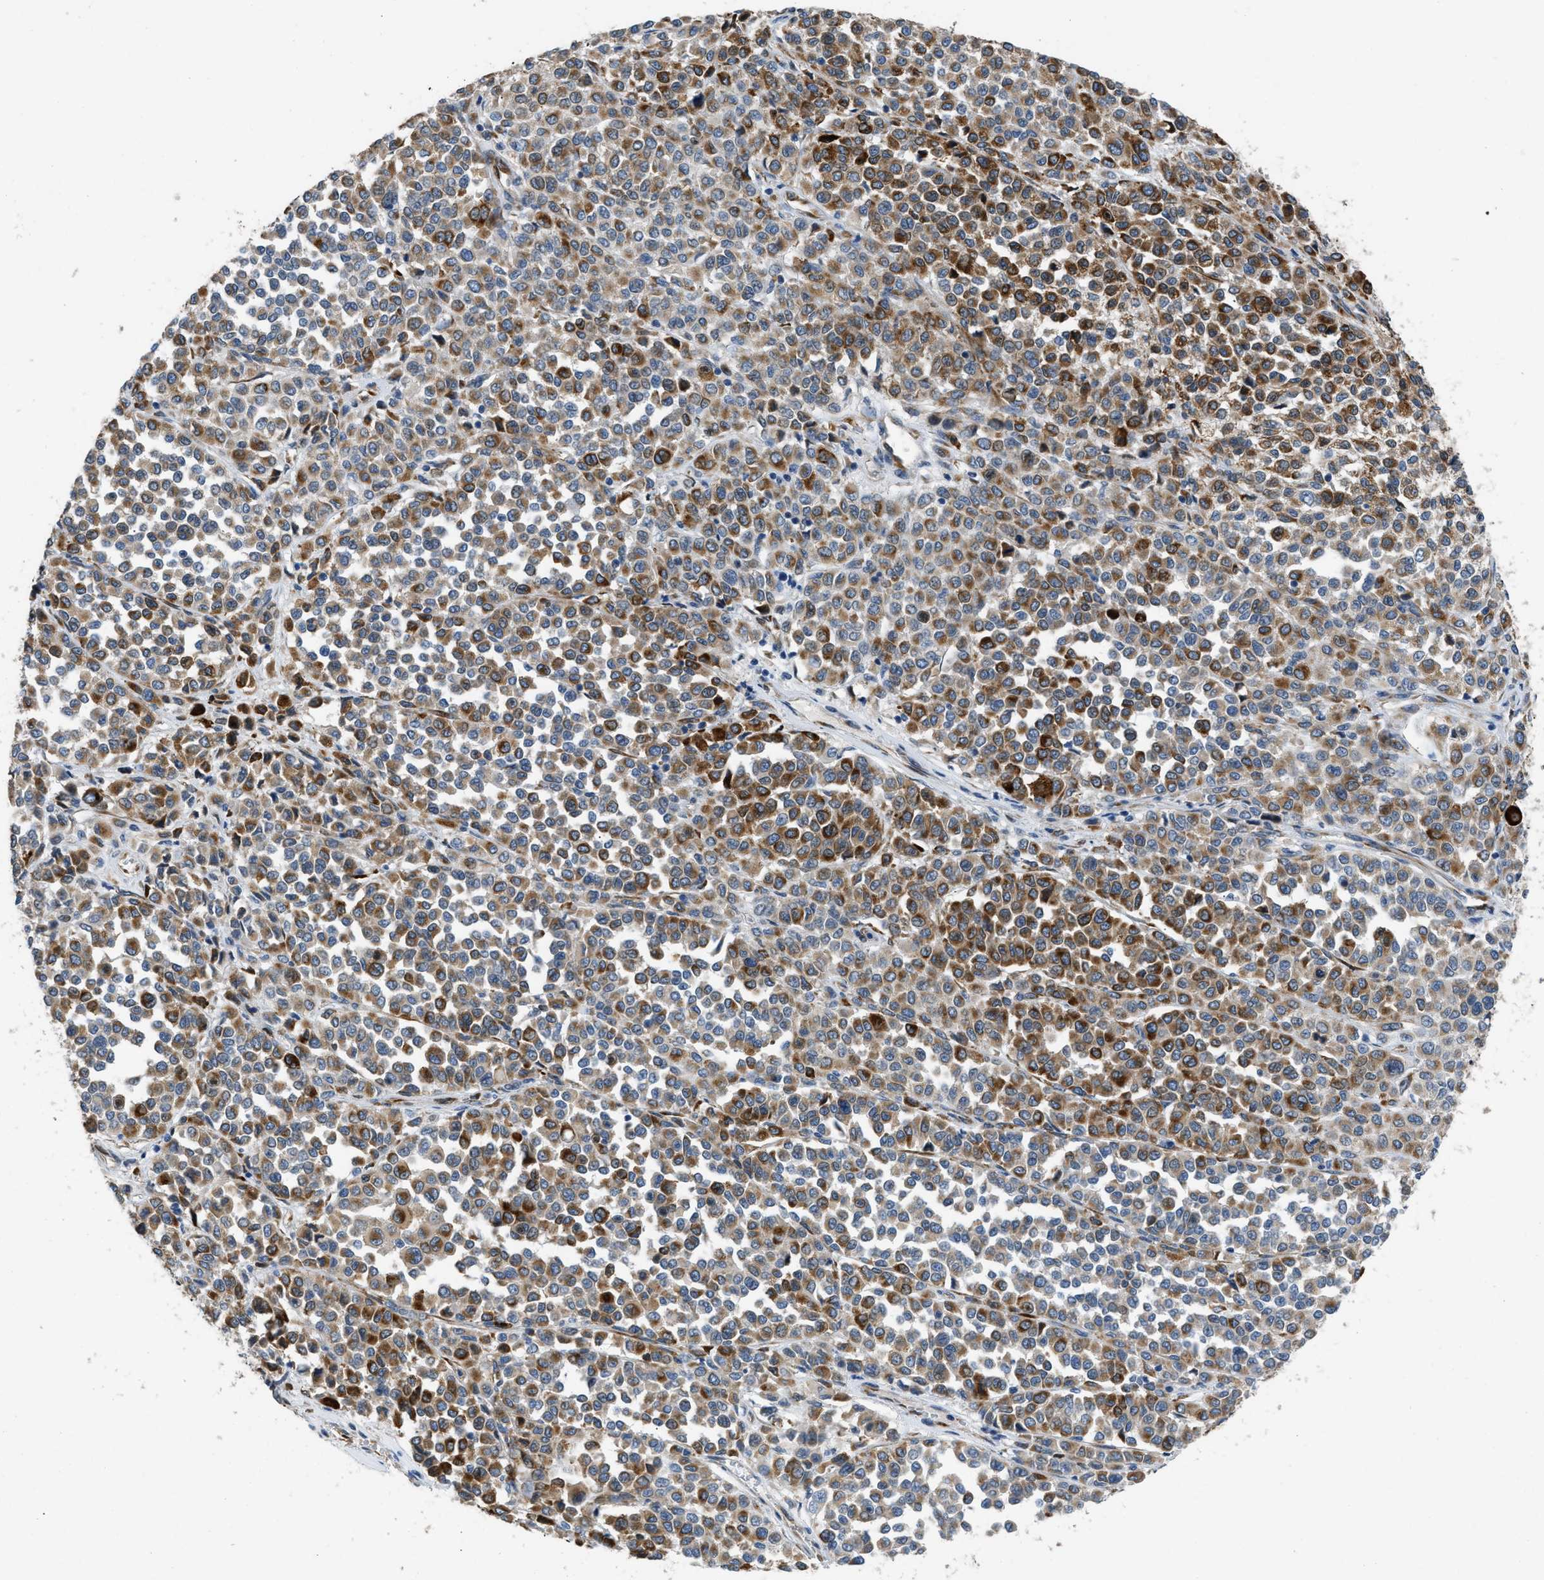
{"staining": {"intensity": "moderate", "quantity": ">75%", "location": "cytoplasmic/membranous"}, "tissue": "melanoma", "cell_type": "Tumor cells", "image_type": "cancer", "snomed": [{"axis": "morphology", "description": "Malignant melanoma, Metastatic site"}, {"axis": "topography", "description": "Pancreas"}], "caption": "Melanoma was stained to show a protein in brown. There is medium levels of moderate cytoplasmic/membranous positivity in approximately >75% of tumor cells. (DAB IHC, brown staining for protein, blue staining for nuclei).", "gene": "GGCX", "patient": {"sex": "female", "age": 30}}